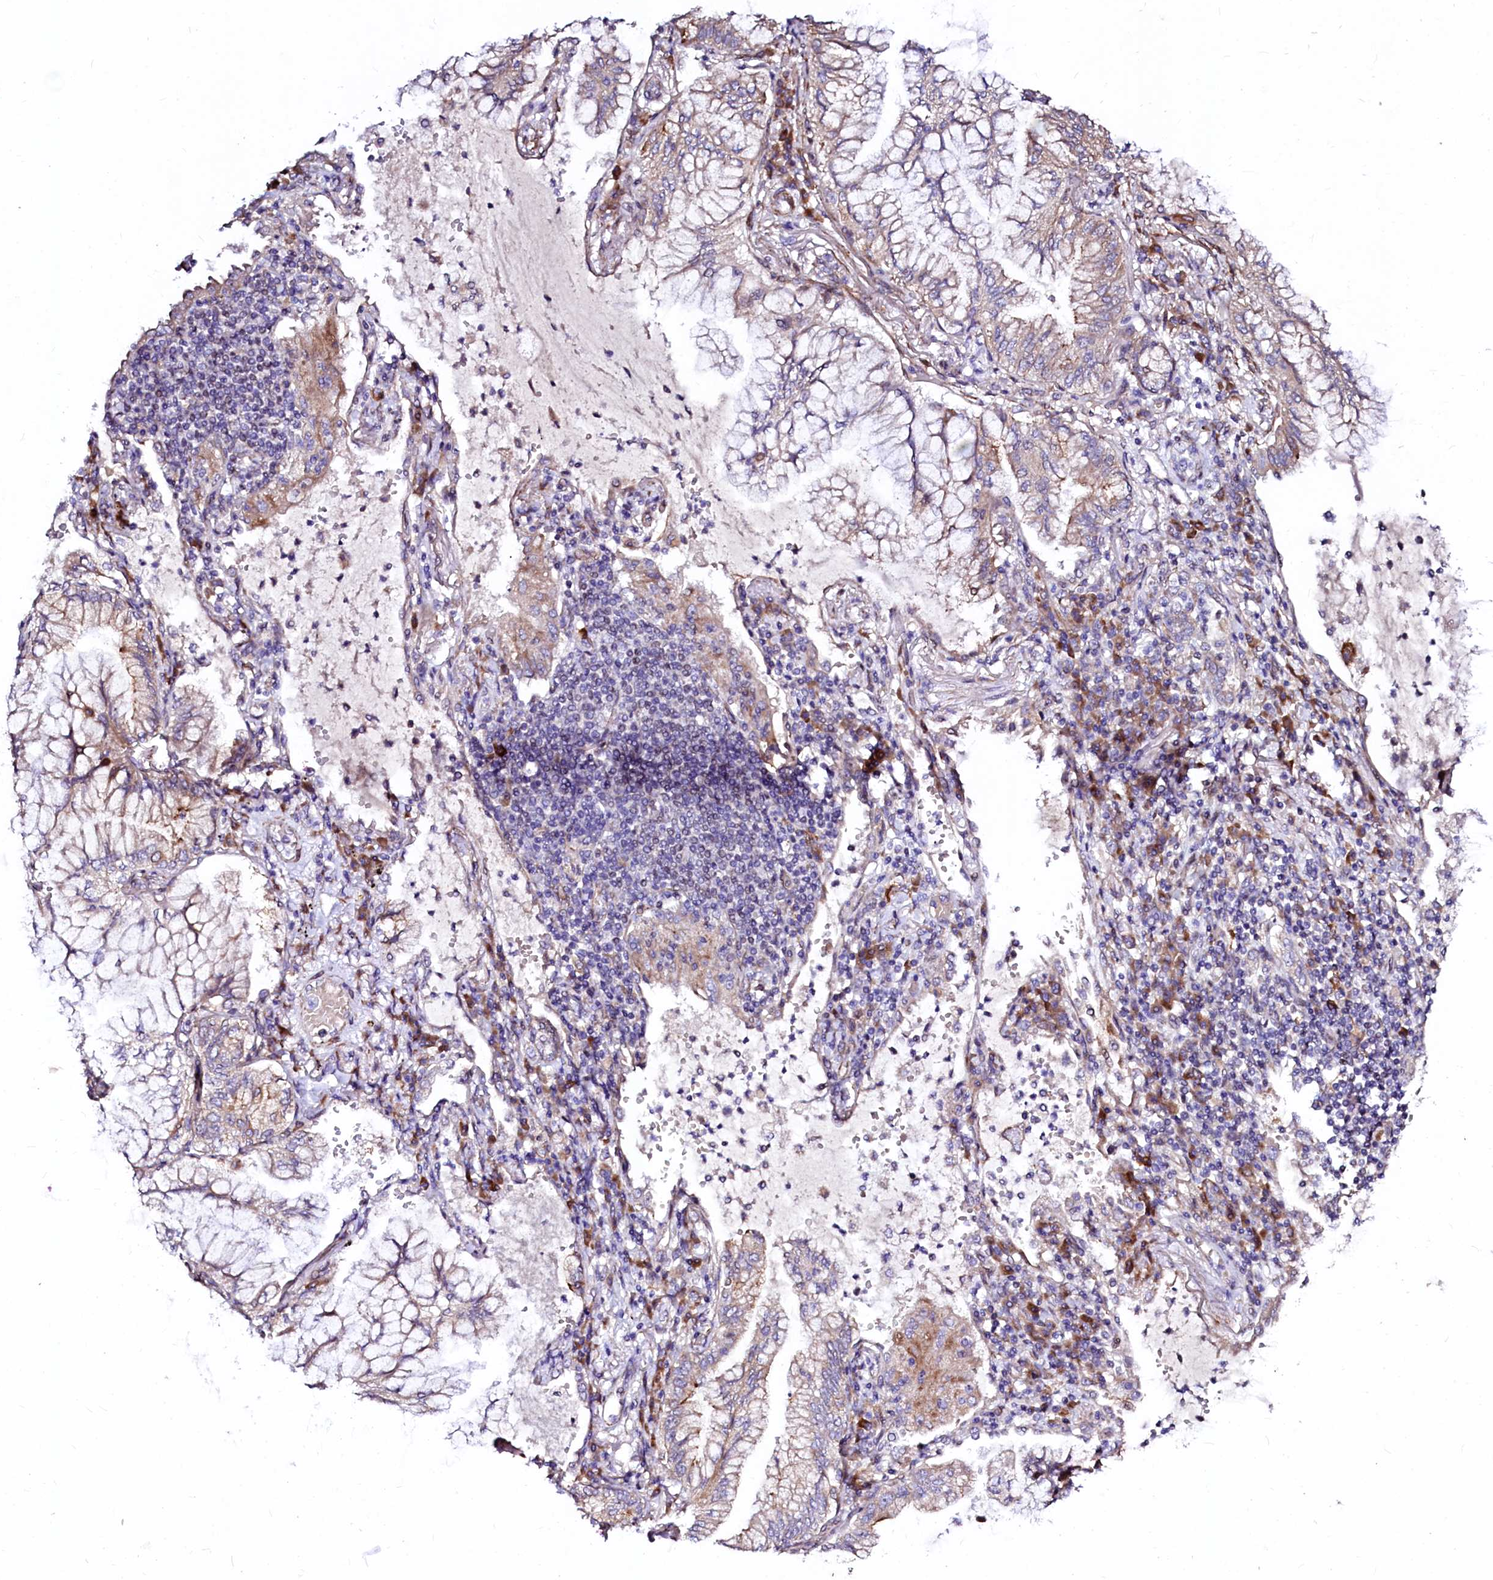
{"staining": {"intensity": "moderate", "quantity": "25%-75%", "location": "cytoplasmic/membranous"}, "tissue": "lung cancer", "cell_type": "Tumor cells", "image_type": "cancer", "snomed": [{"axis": "morphology", "description": "Adenocarcinoma, NOS"}, {"axis": "topography", "description": "Lung"}], "caption": "Tumor cells exhibit medium levels of moderate cytoplasmic/membranous positivity in about 25%-75% of cells in lung adenocarcinoma.", "gene": "GPR176", "patient": {"sex": "female", "age": 70}}